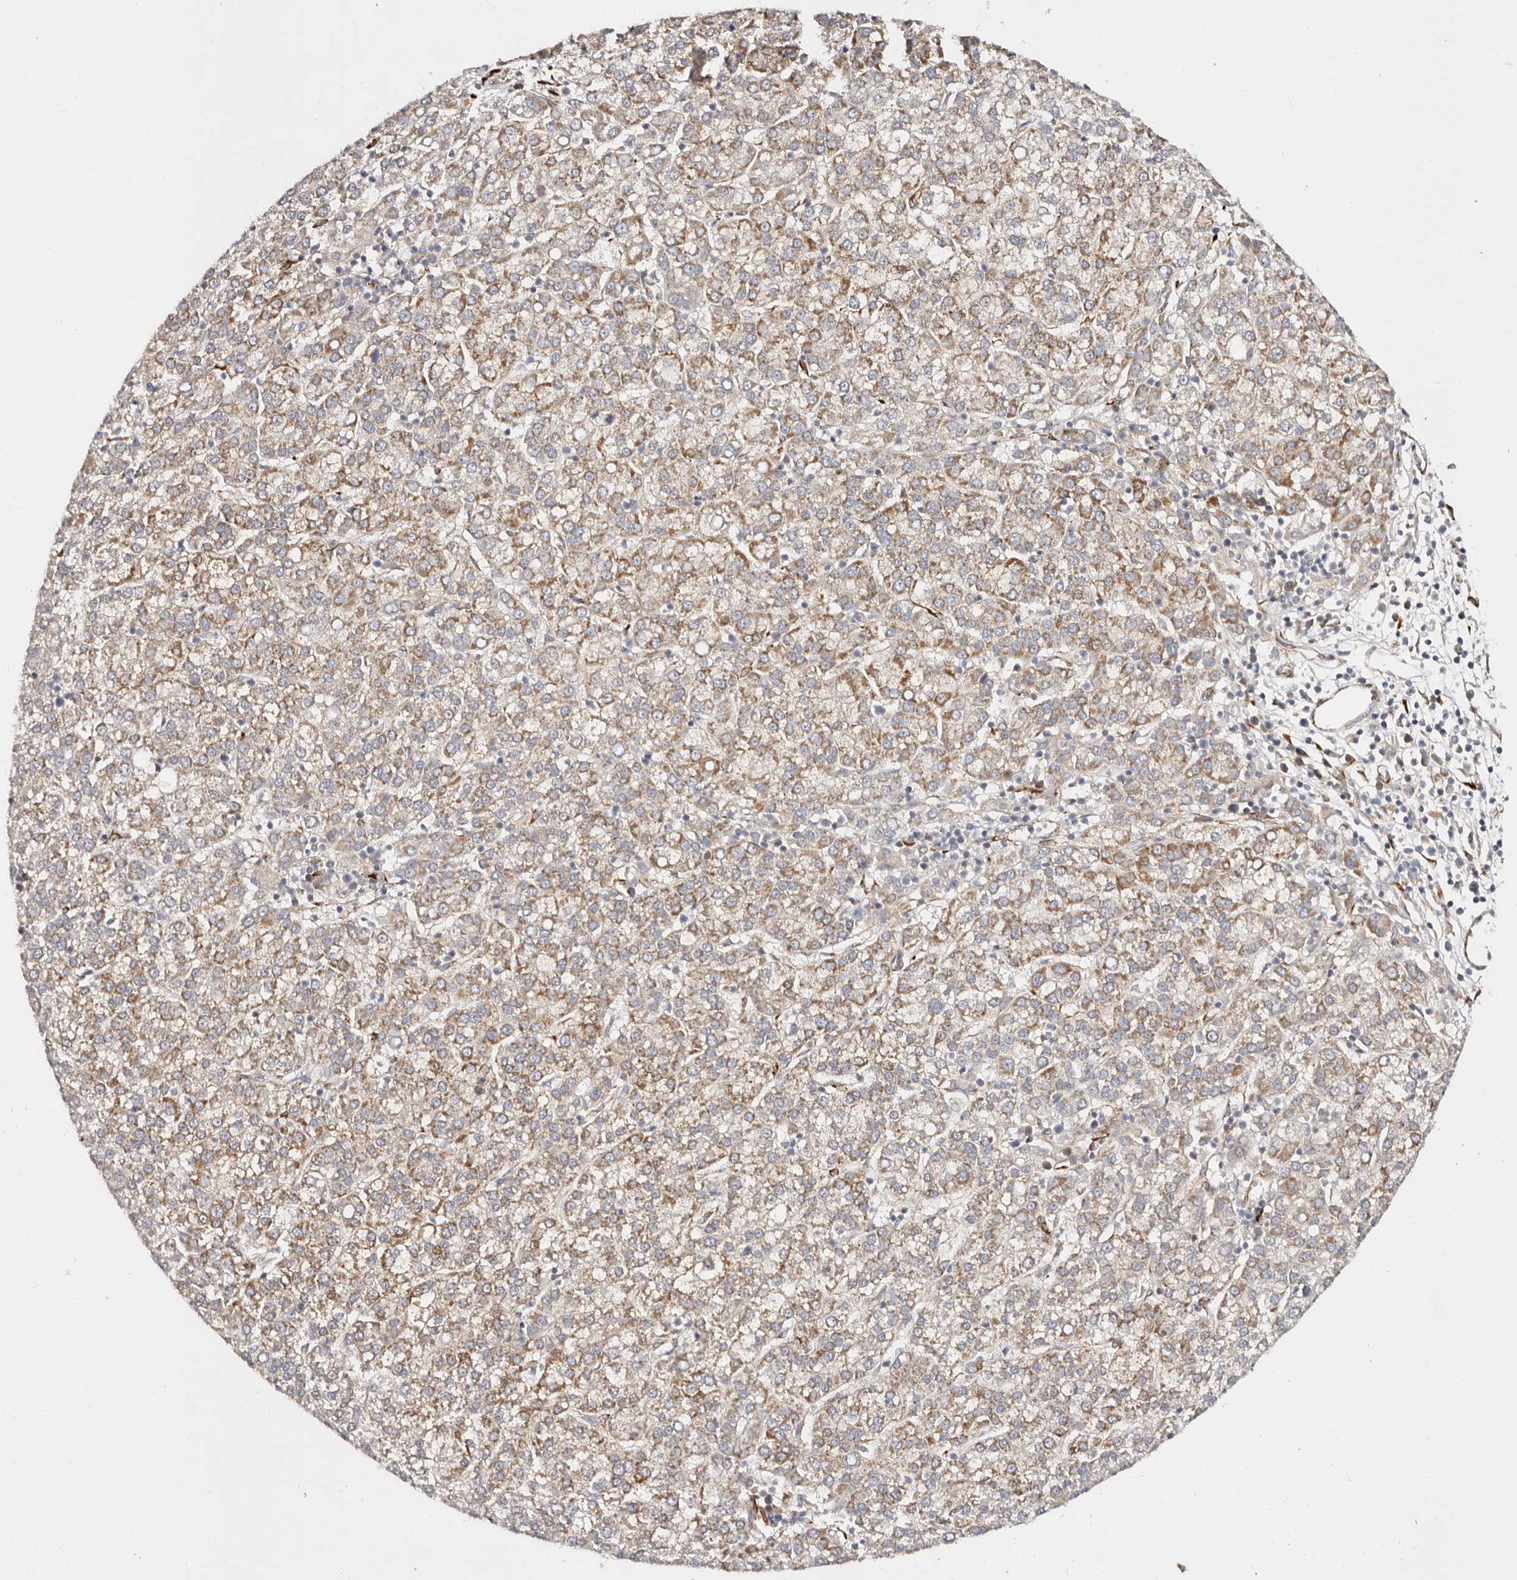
{"staining": {"intensity": "moderate", "quantity": ">75%", "location": "cytoplasmic/membranous"}, "tissue": "liver cancer", "cell_type": "Tumor cells", "image_type": "cancer", "snomed": [{"axis": "morphology", "description": "Carcinoma, Hepatocellular, NOS"}, {"axis": "topography", "description": "Liver"}], "caption": "An immunohistochemistry histopathology image of tumor tissue is shown. Protein staining in brown shows moderate cytoplasmic/membranous positivity in liver hepatocellular carcinoma within tumor cells. The protein of interest is shown in brown color, while the nuclei are stained blue.", "gene": "SERPINH1", "patient": {"sex": "female", "age": 58}}